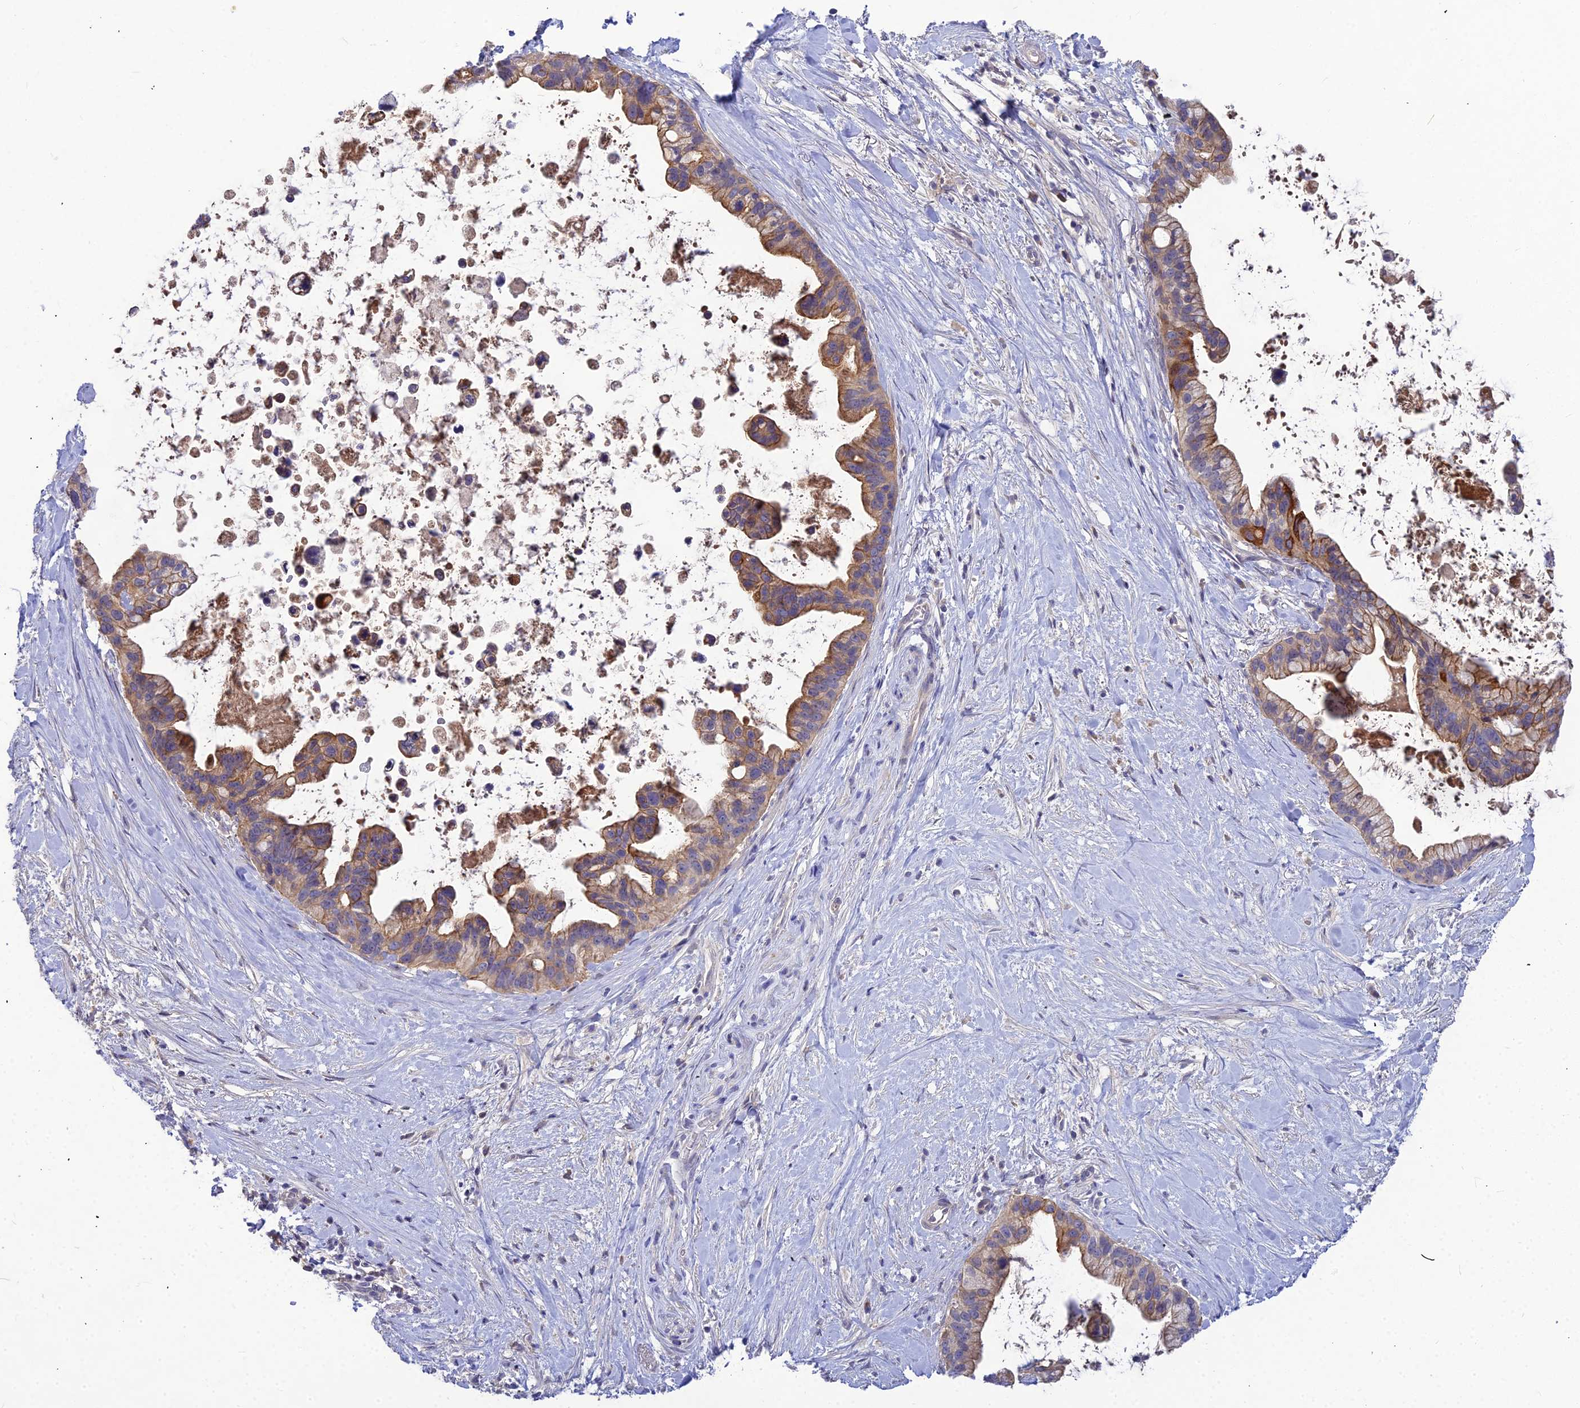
{"staining": {"intensity": "moderate", "quantity": ">75%", "location": "cytoplasmic/membranous"}, "tissue": "pancreatic cancer", "cell_type": "Tumor cells", "image_type": "cancer", "snomed": [{"axis": "morphology", "description": "Adenocarcinoma, NOS"}, {"axis": "topography", "description": "Pancreas"}], "caption": "The immunohistochemical stain highlights moderate cytoplasmic/membranous positivity in tumor cells of pancreatic adenocarcinoma tissue.", "gene": "DMRTA1", "patient": {"sex": "female", "age": 83}}